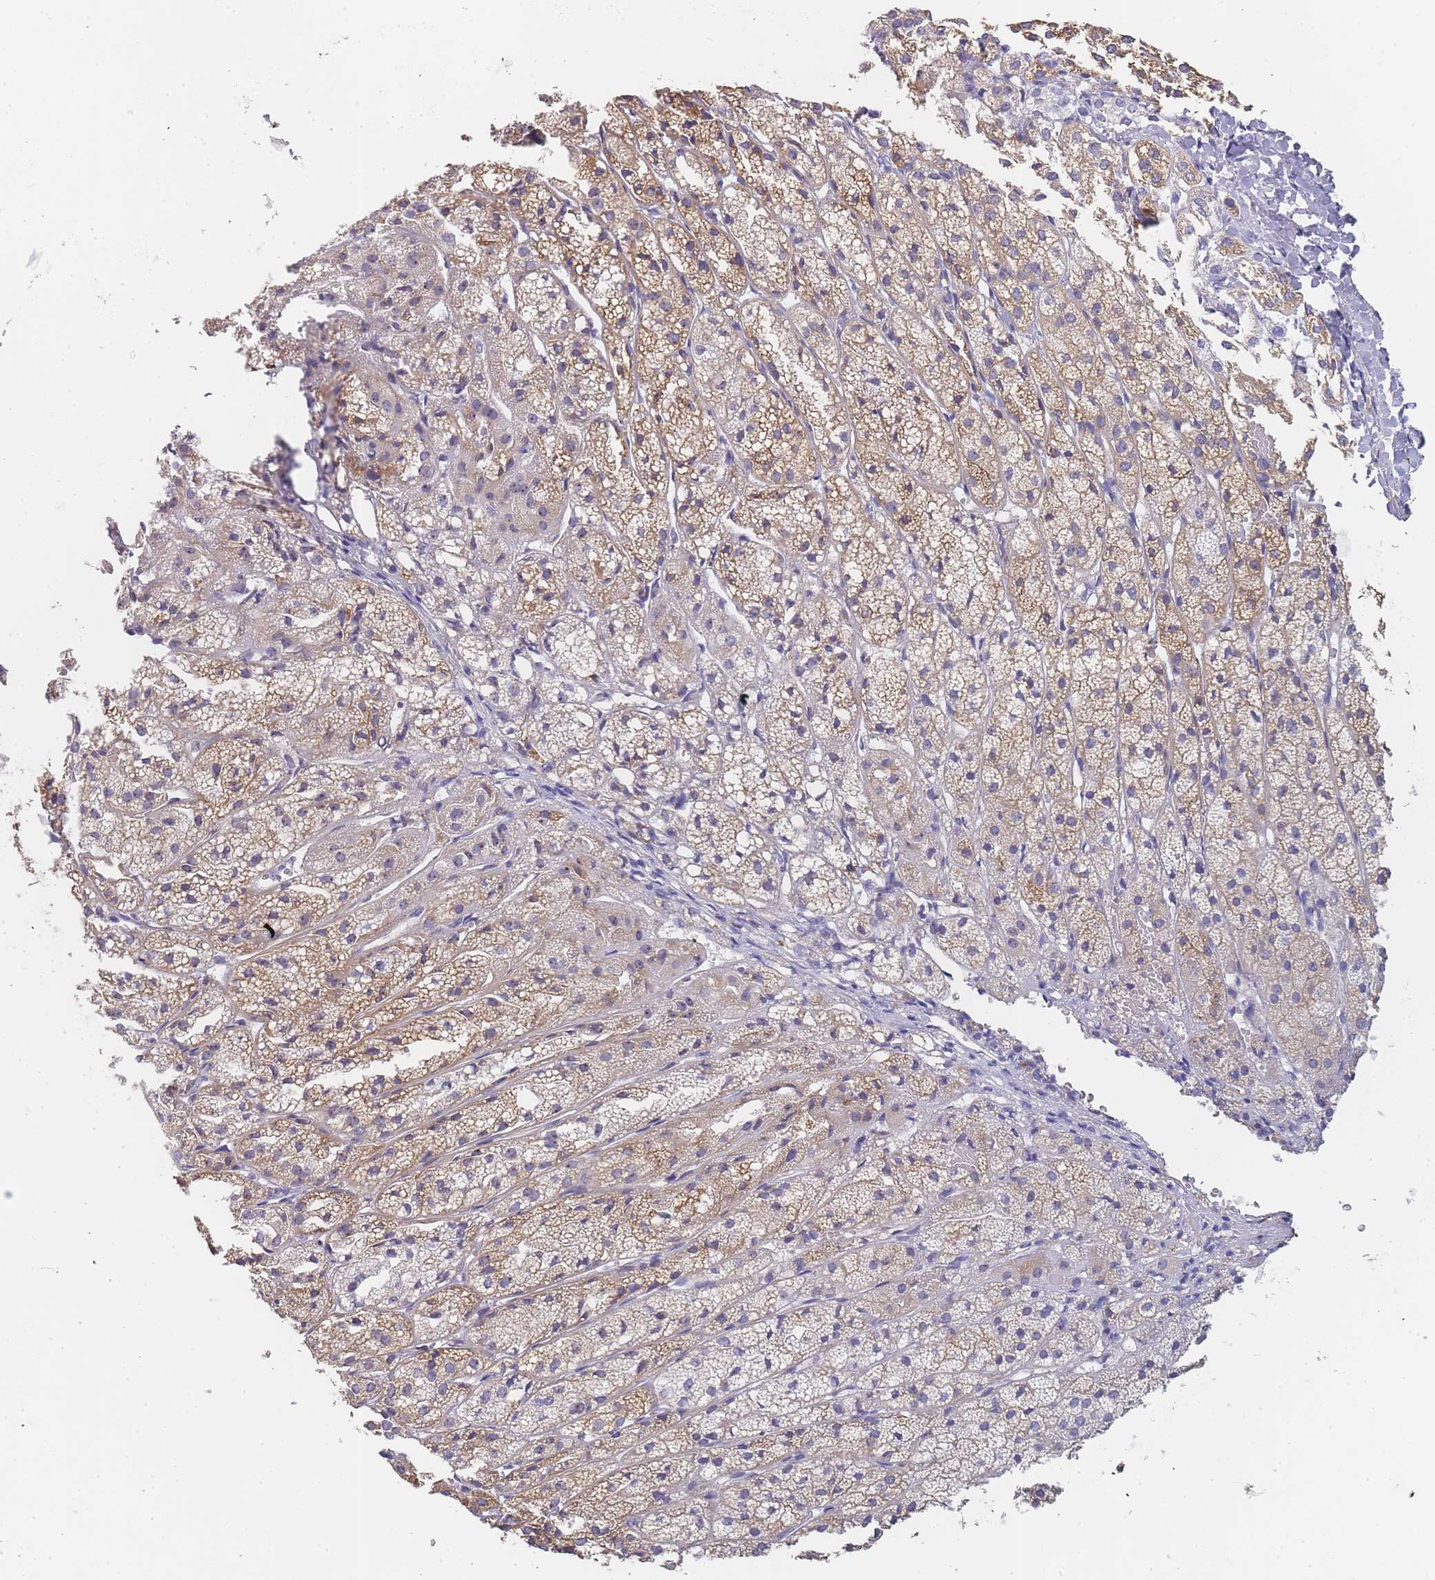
{"staining": {"intensity": "moderate", "quantity": "<25%", "location": "cytoplasmic/membranous"}, "tissue": "adrenal gland", "cell_type": "Glandular cells", "image_type": "normal", "snomed": [{"axis": "morphology", "description": "Normal tissue, NOS"}, {"axis": "topography", "description": "Adrenal gland"}], "caption": "Protein staining exhibits moderate cytoplasmic/membranous staining in about <25% of glandular cells in unremarkable adrenal gland.", "gene": "NOP14", "patient": {"sex": "female", "age": 44}}